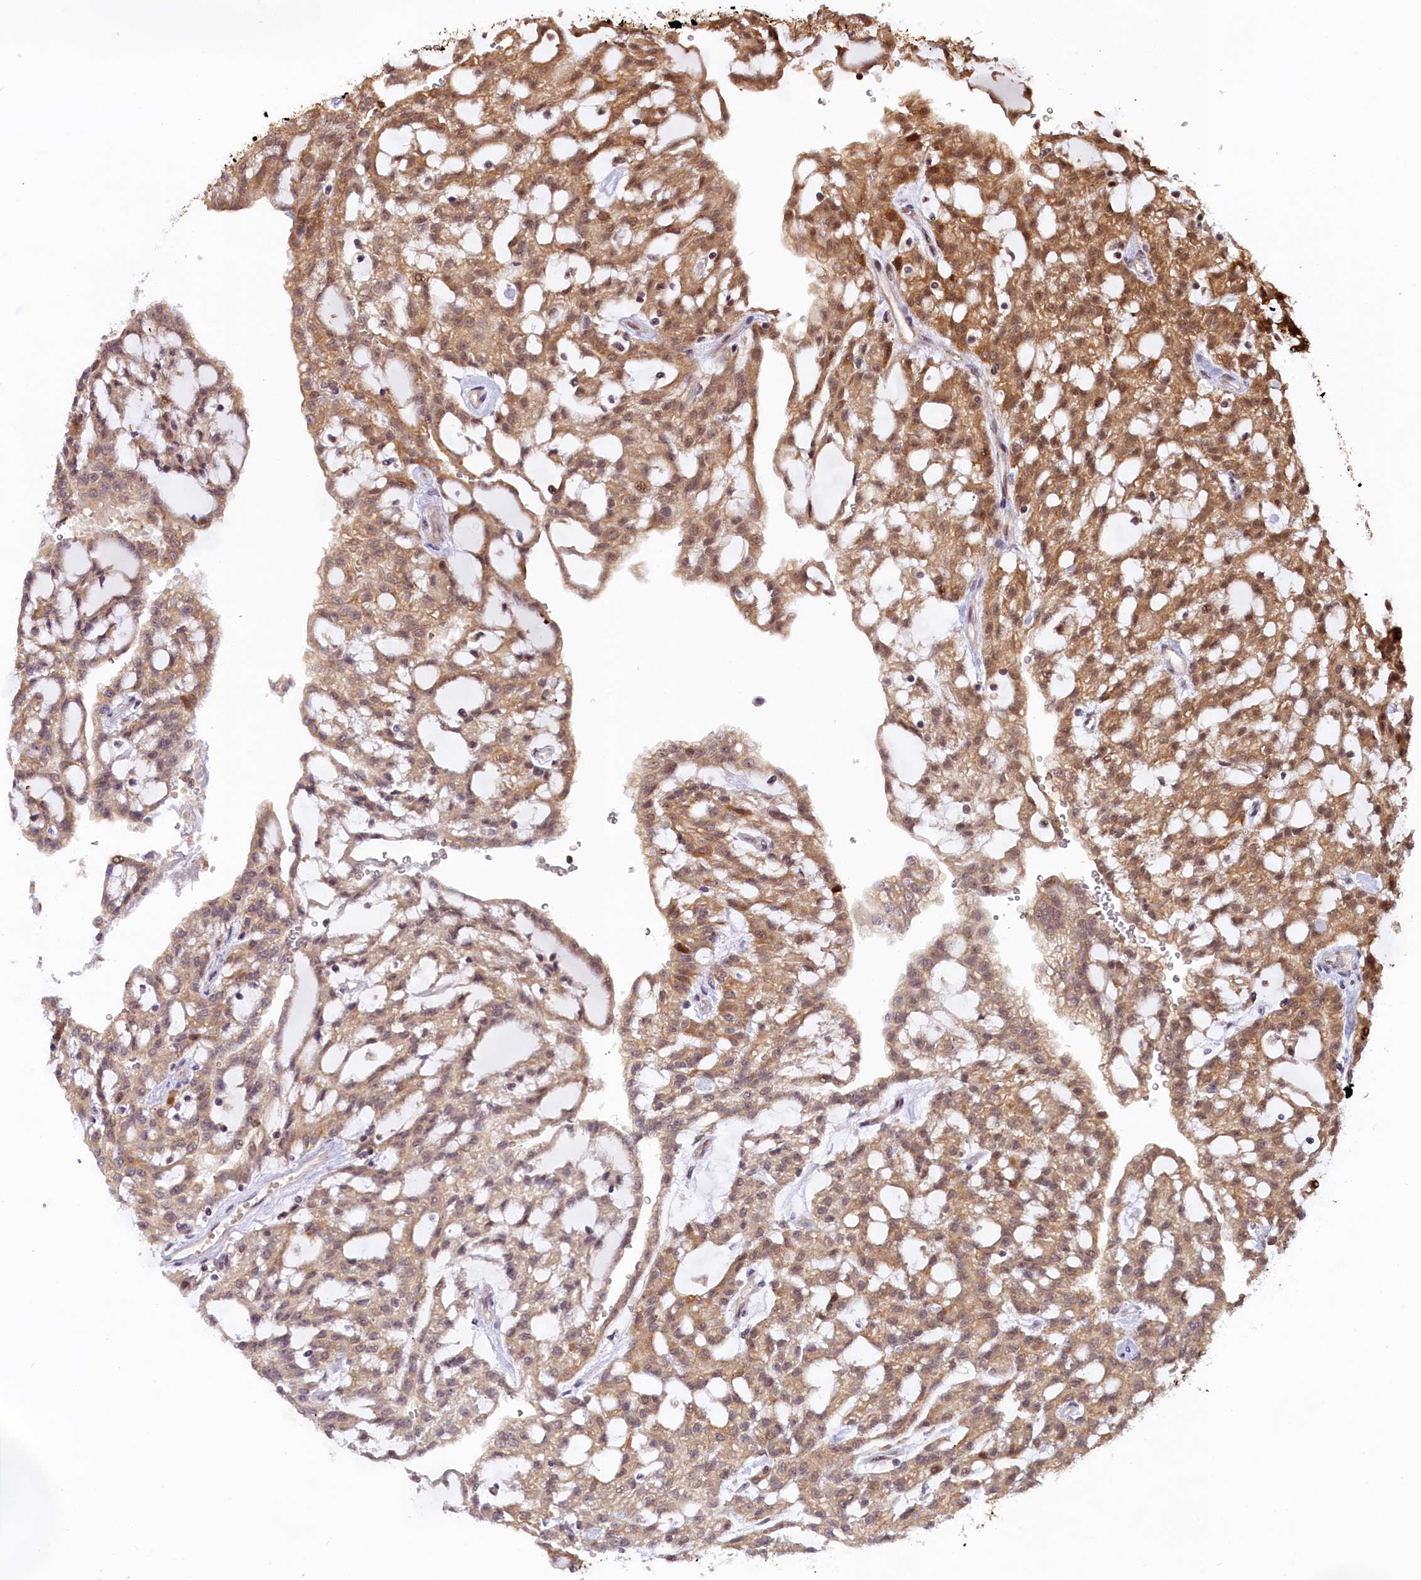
{"staining": {"intensity": "moderate", "quantity": ">75%", "location": "cytoplasmic/membranous,nuclear"}, "tissue": "renal cancer", "cell_type": "Tumor cells", "image_type": "cancer", "snomed": [{"axis": "morphology", "description": "Adenocarcinoma, NOS"}, {"axis": "topography", "description": "Kidney"}], "caption": "Immunohistochemical staining of adenocarcinoma (renal) reveals medium levels of moderate cytoplasmic/membranous and nuclear protein staining in about >75% of tumor cells.", "gene": "CARD8", "patient": {"sex": "male", "age": 63}}